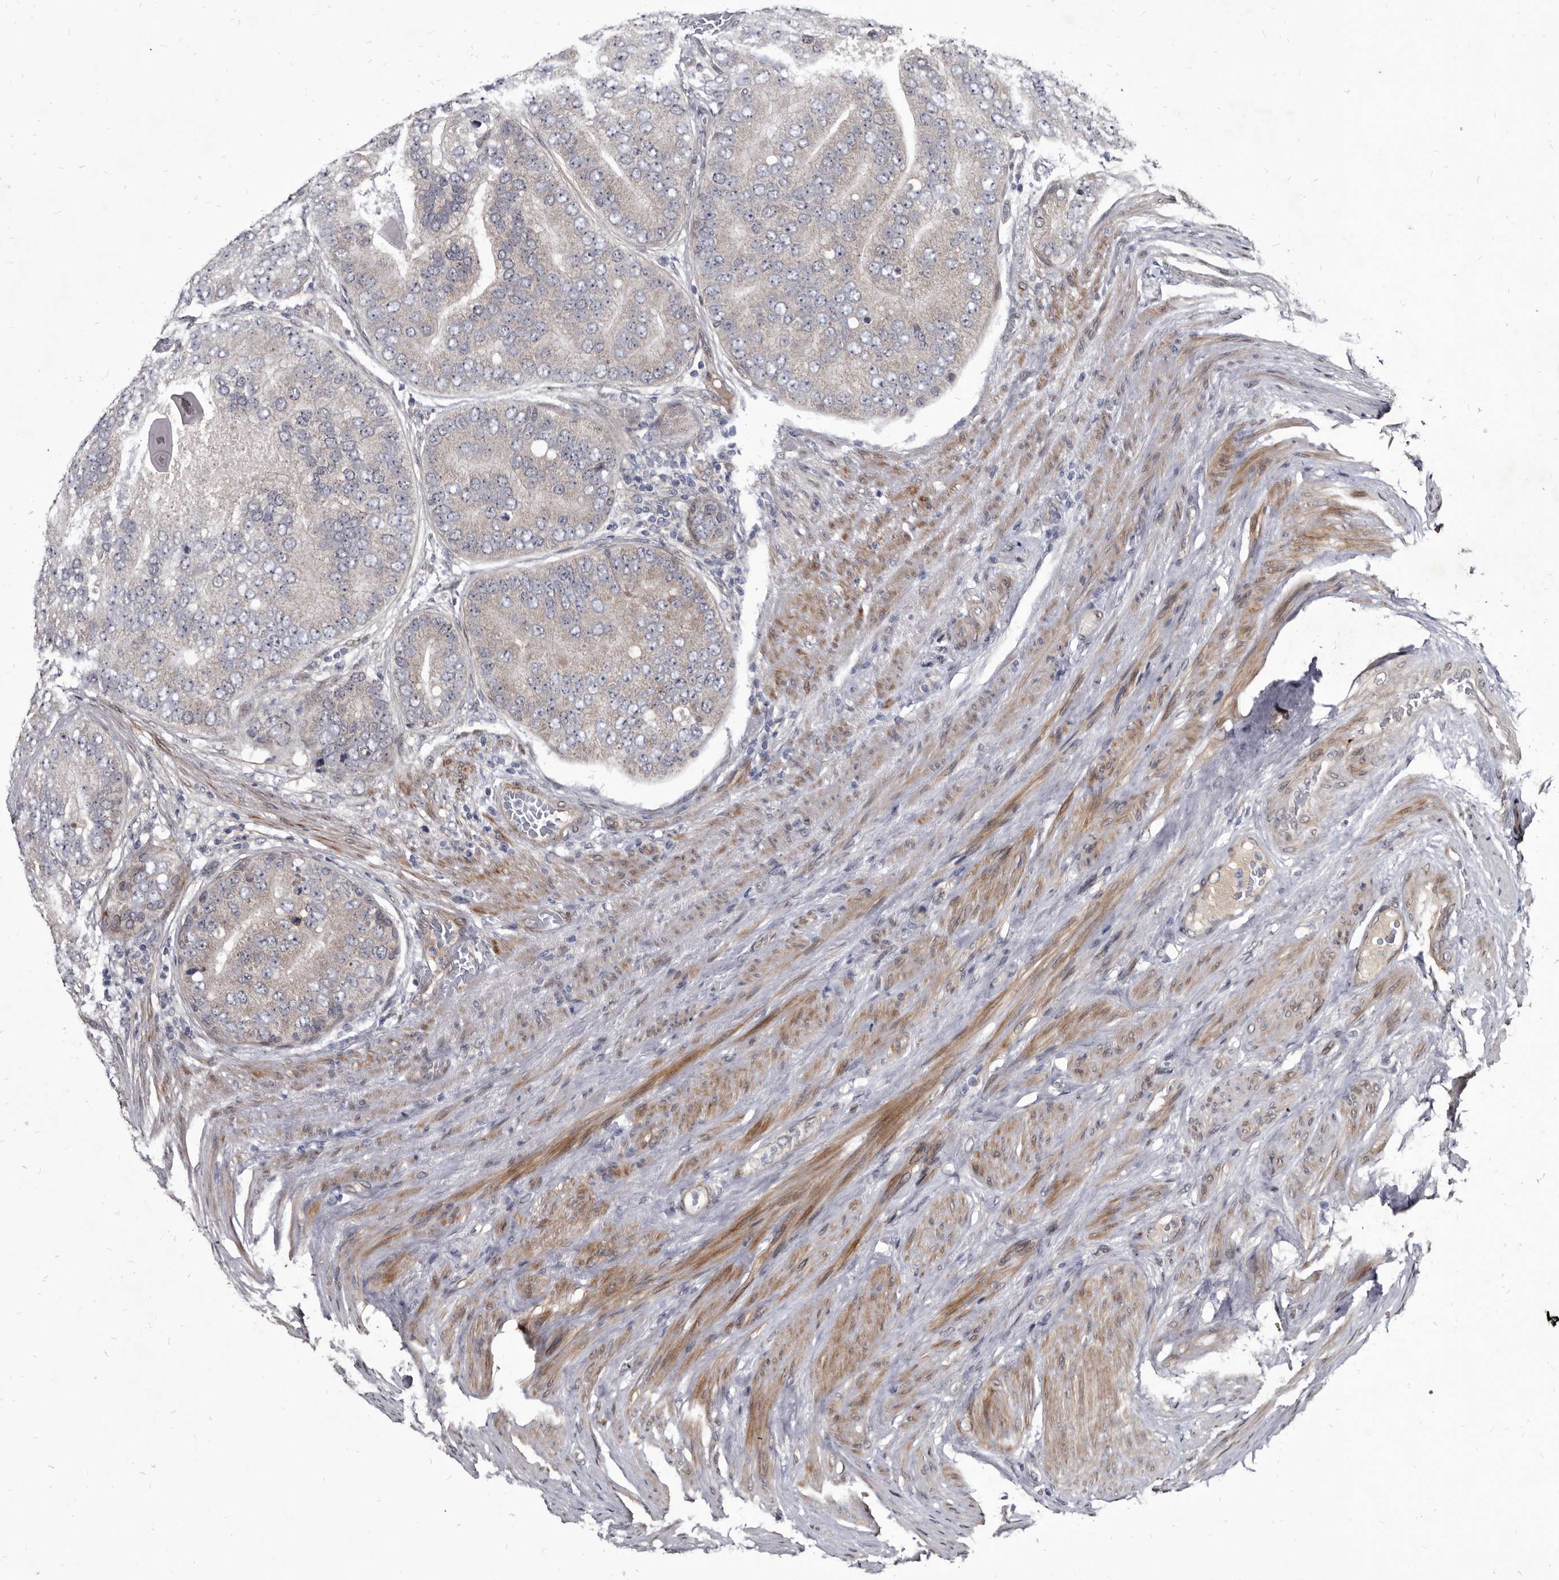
{"staining": {"intensity": "negative", "quantity": "none", "location": "none"}, "tissue": "prostate cancer", "cell_type": "Tumor cells", "image_type": "cancer", "snomed": [{"axis": "morphology", "description": "Adenocarcinoma, High grade"}, {"axis": "topography", "description": "Prostate"}], "caption": "Tumor cells show no significant expression in prostate cancer (high-grade adenocarcinoma).", "gene": "PROM1", "patient": {"sex": "male", "age": 70}}